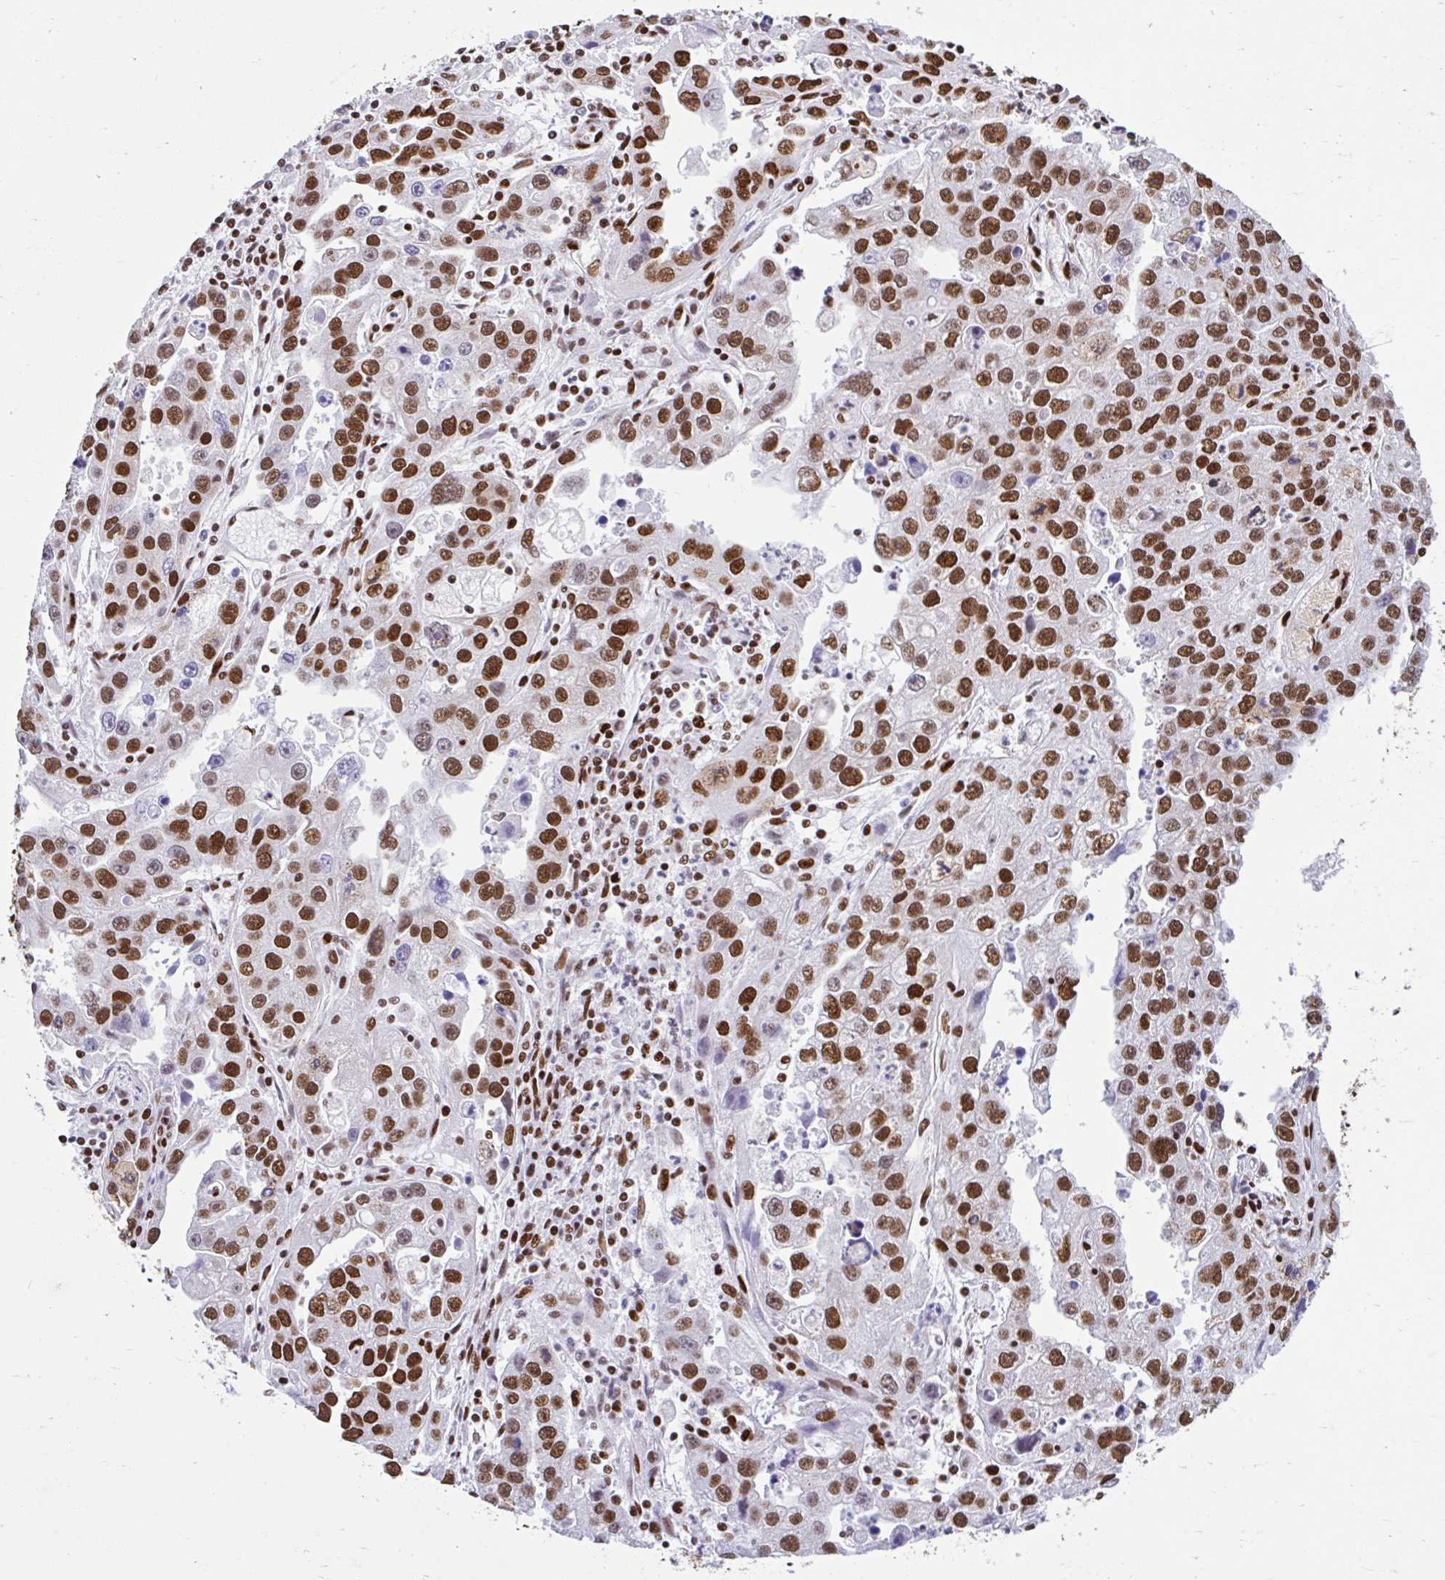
{"staining": {"intensity": "strong", "quantity": ">75%", "location": "nuclear"}, "tissue": "endometrial cancer", "cell_type": "Tumor cells", "image_type": "cancer", "snomed": [{"axis": "morphology", "description": "Adenocarcinoma, NOS"}, {"axis": "topography", "description": "Uterus"}], "caption": "Immunohistochemical staining of human endometrial cancer shows high levels of strong nuclear expression in about >75% of tumor cells.", "gene": "KHDRBS1", "patient": {"sex": "female", "age": 62}}